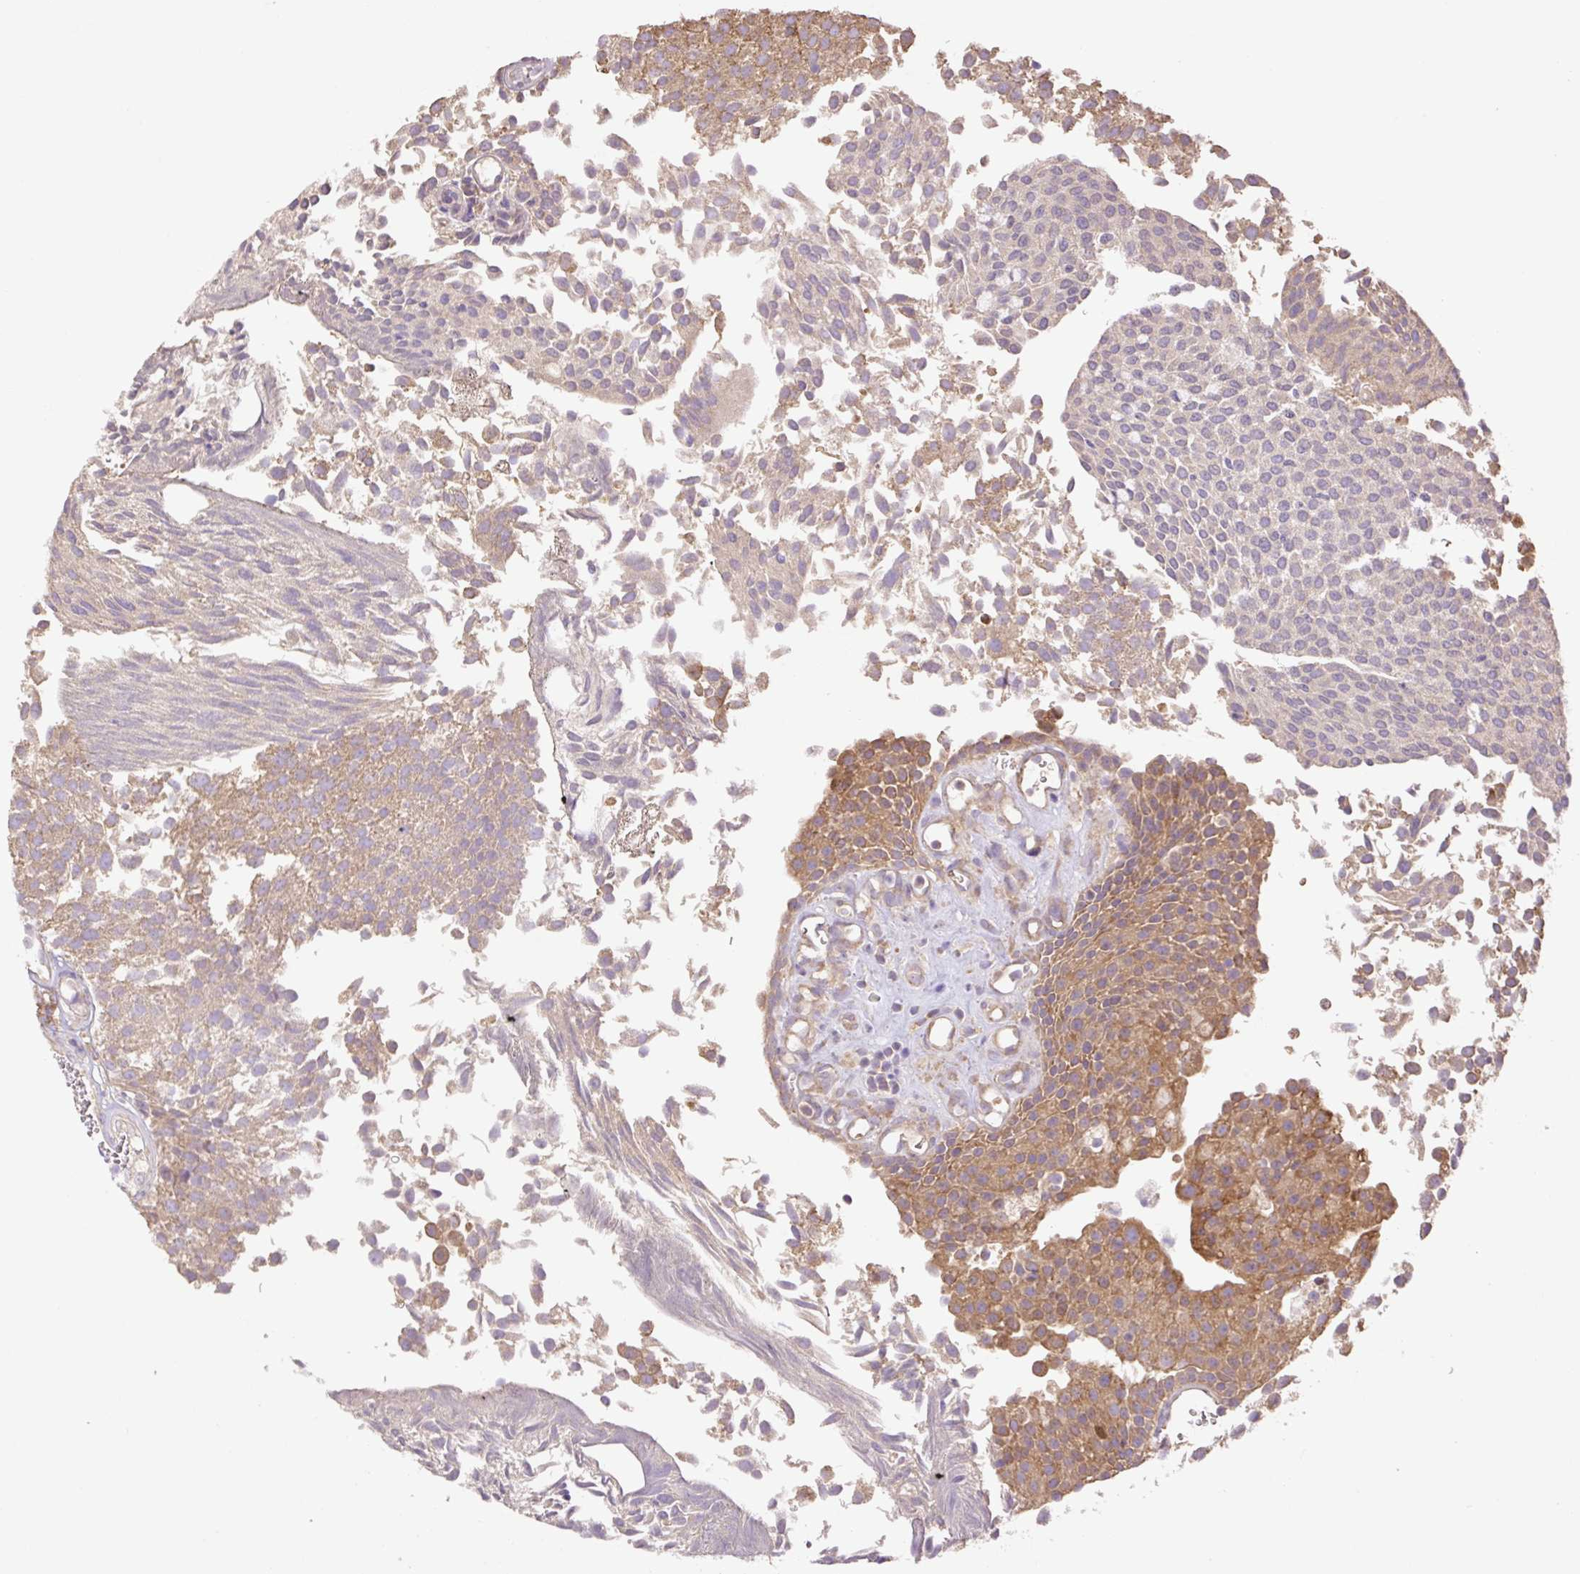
{"staining": {"intensity": "moderate", "quantity": "25%-75%", "location": "cytoplasmic/membranous"}, "tissue": "urothelial cancer", "cell_type": "Tumor cells", "image_type": "cancer", "snomed": [{"axis": "morphology", "description": "Urothelial carcinoma, Low grade"}, {"axis": "topography", "description": "Urinary bladder"}], "caption": "A brown stain highlights moderate cytoplasmic/membranous staining of a protein in low-grade urothelial carcinoma tumor cells.", "gene": "DESI1", "patient": {"sex": "female", "age": 79}}